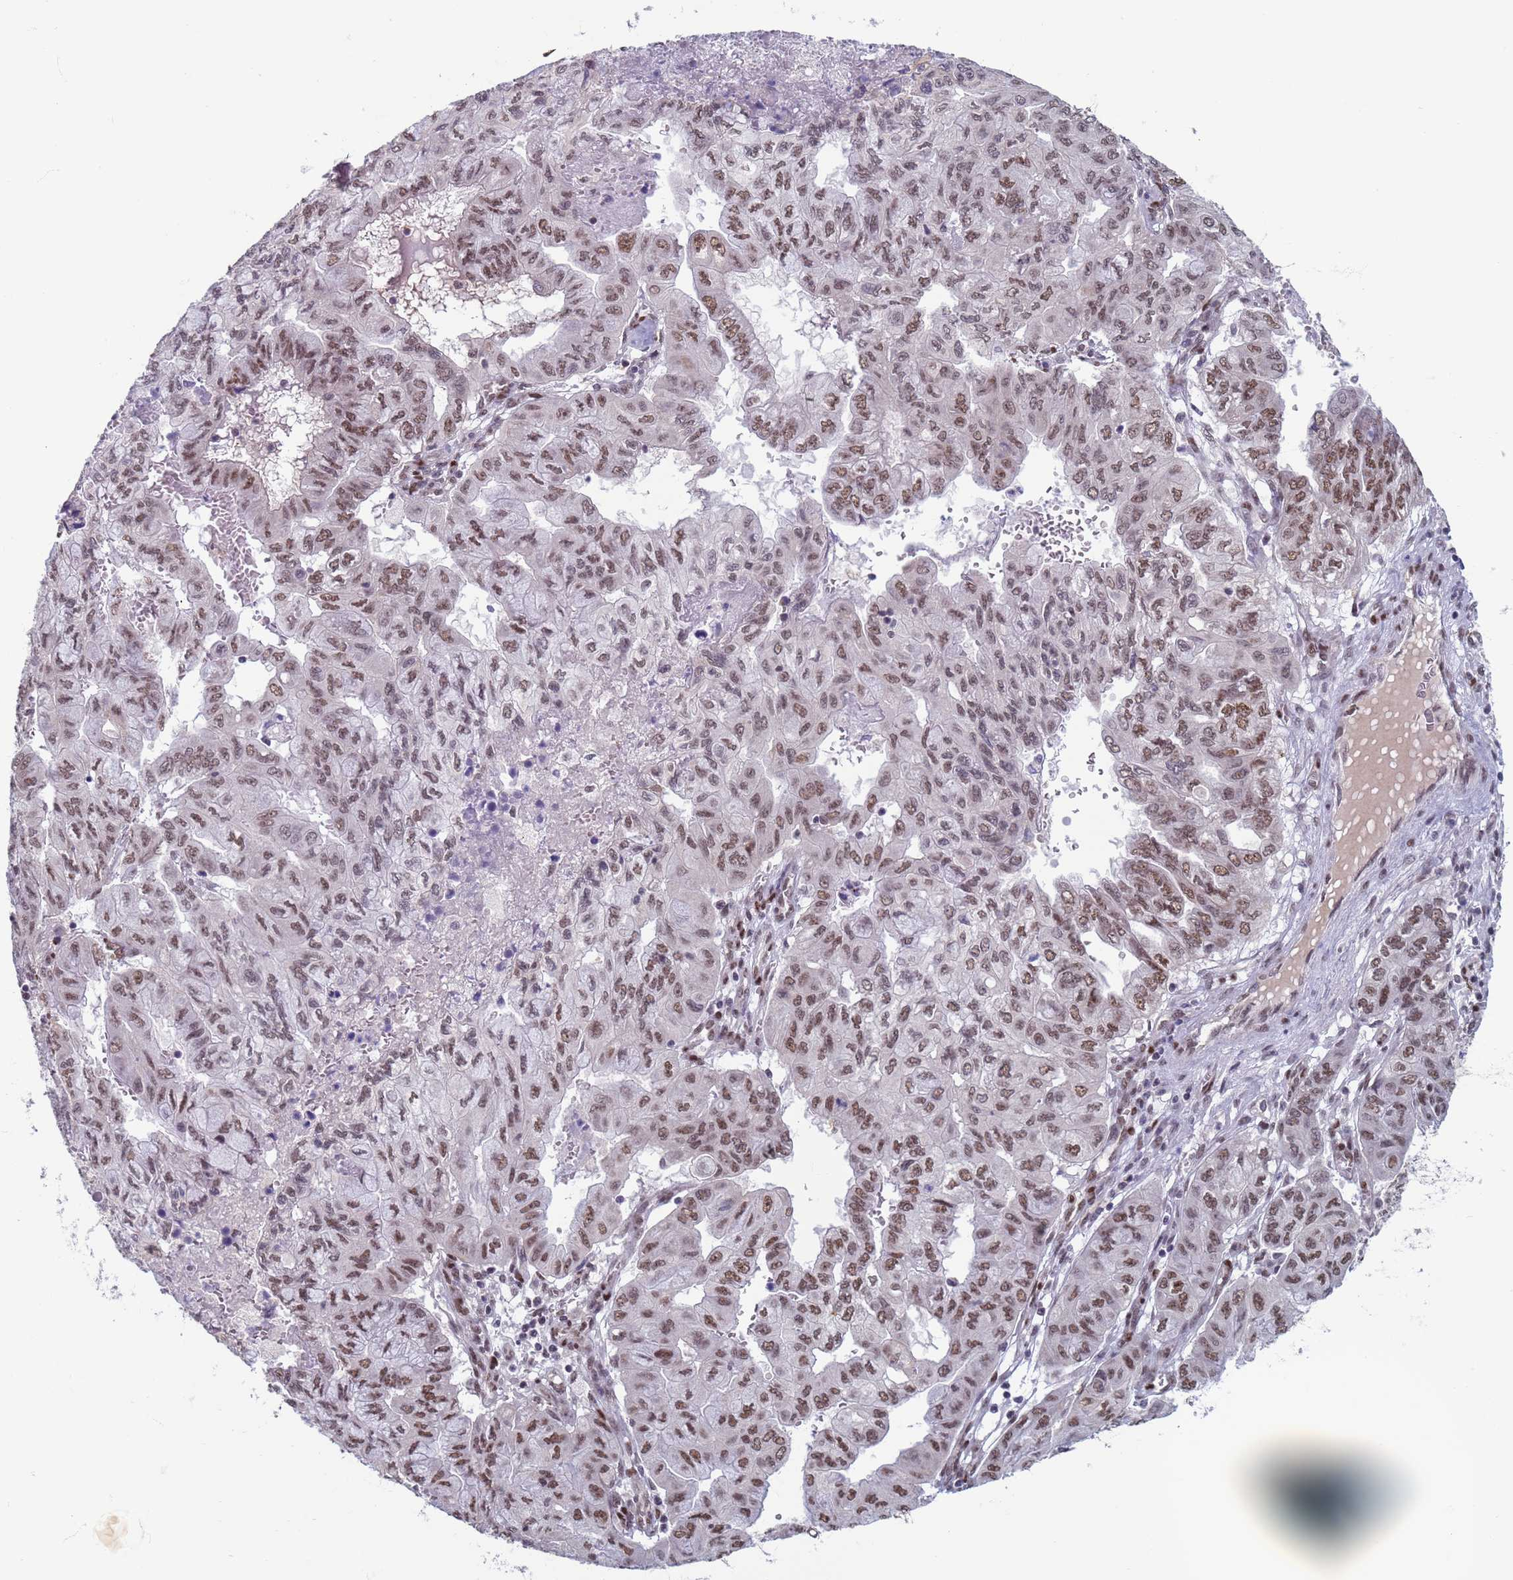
{"staining": {"intensity": "moderate", "quantity": ">75%", "location": "nuclear"}, "tissue": "pancreatic cancer", "cell_type": "Tumor cells", "image_type": "cancer", "snomed": [{"axis": "morphology", "description": "Adenocarcinoma, NOS"}, {"axis": "topography", "description": "Pancreas"}], "caption": "Immunohistochemical staining of human adenocarcinoma (pancreatic) shows moderate nuclear protein positivity in approximately >75% of tumor cells. The staining is performed using DAB brown chromogen to label protein expression. The nuclei are counter-stained blue using hematoxylin.", "gene": "SAE1", "patient": {"sex": "male", "age": 51}}